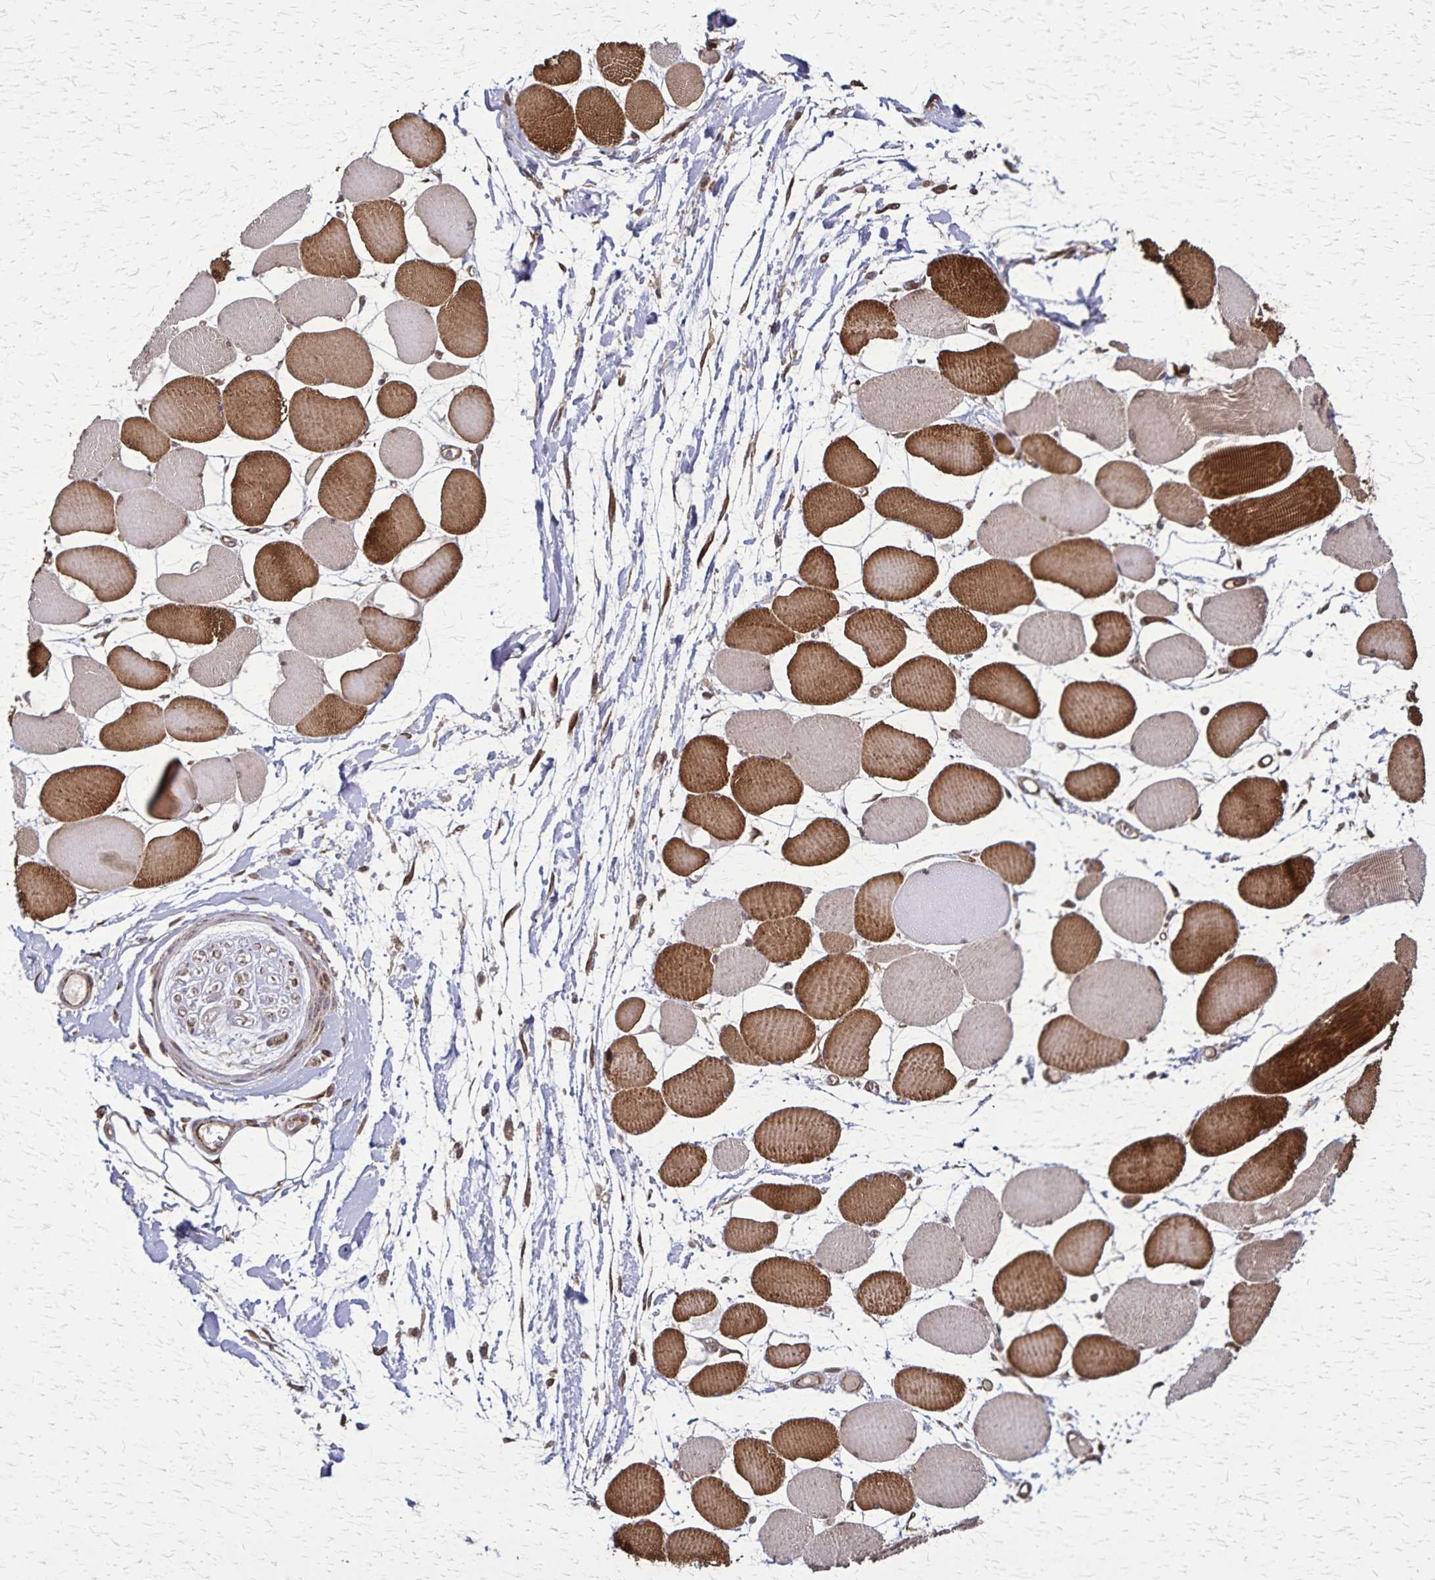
{"staining": {"intensity": "strong", "quantity": "25%-75%", "location": "cytoplasmic/membranous"}, "tissue": "skeletal muscle", "cell_type": "Myocytes", "image_type": "normal", "snomed": [{"axis": "morphology", "description": "Normal tissue, NOS"}, {"axis": "topography", "description": "Skeletal muscle"}], "caption": "Strong cytoplasmic/membranous positivity is appreciated in about 25%-75% of myocytes in unremarkable skeletal muscle. (DAB (3,3'-diaminobenzidine) IHC with brightfield microscopy, high magnification).", "gene": "NFS1", "patient": {"sex": "female", "age": 75}}